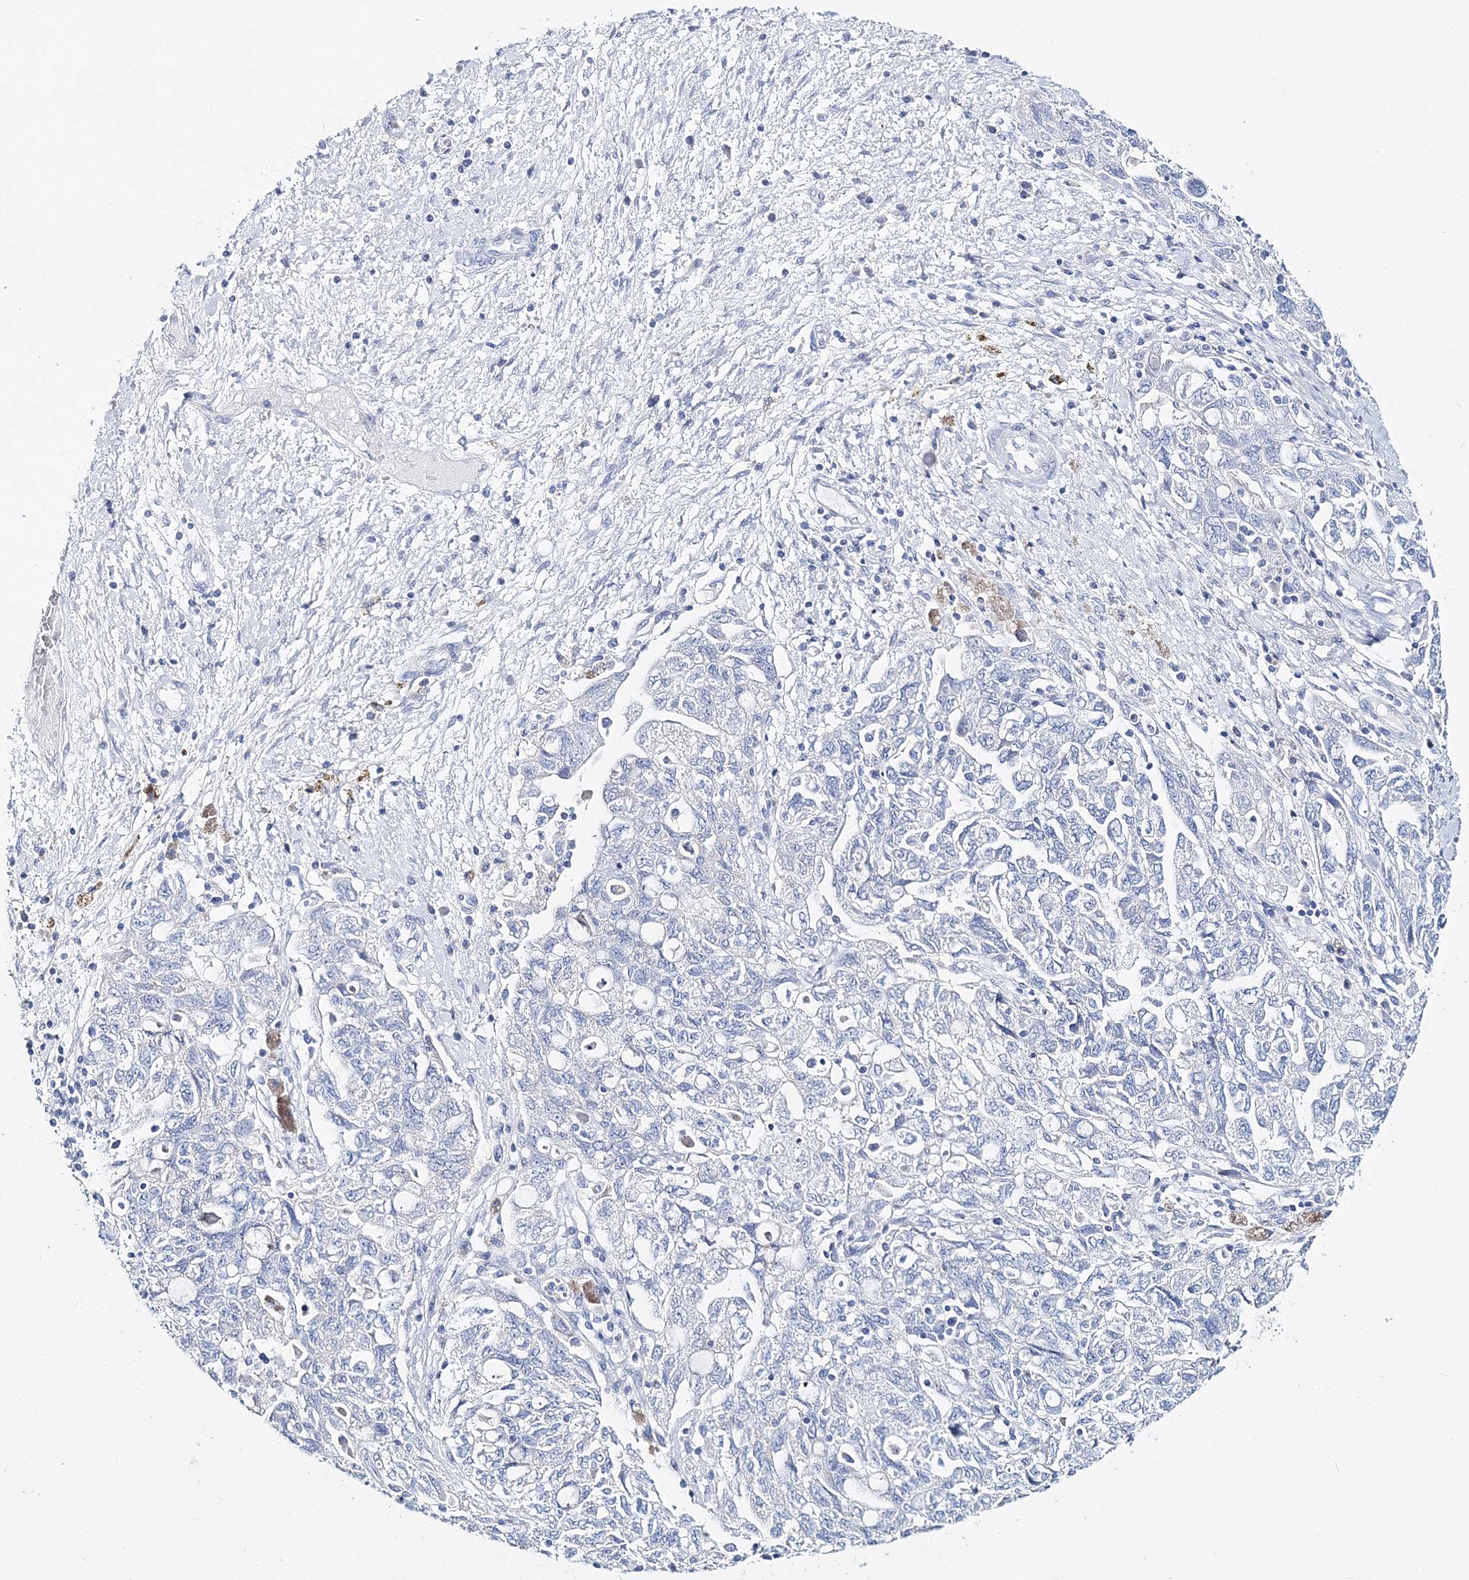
{"staining": {"intensity": "negative", "quantity": "none", "location": "none"}, "tissue": "ovarian cancer", "cell_type": "Tumor cells", "image_type": "cancer", "snomed": [{"axis": "morphology", "description": "Carcinoma, NOS"}, {"axis": "morphology", "description": "Cystadenocarcinoma, serous, NOS"}, {"axis": "topography", "description": "Ovary"}], "caption": "The photomicrograph shows no staining of tumor cells in ovarian cancer.", "gene": "MYOZ2", "patient": {"sex": "female", "age": 69}}